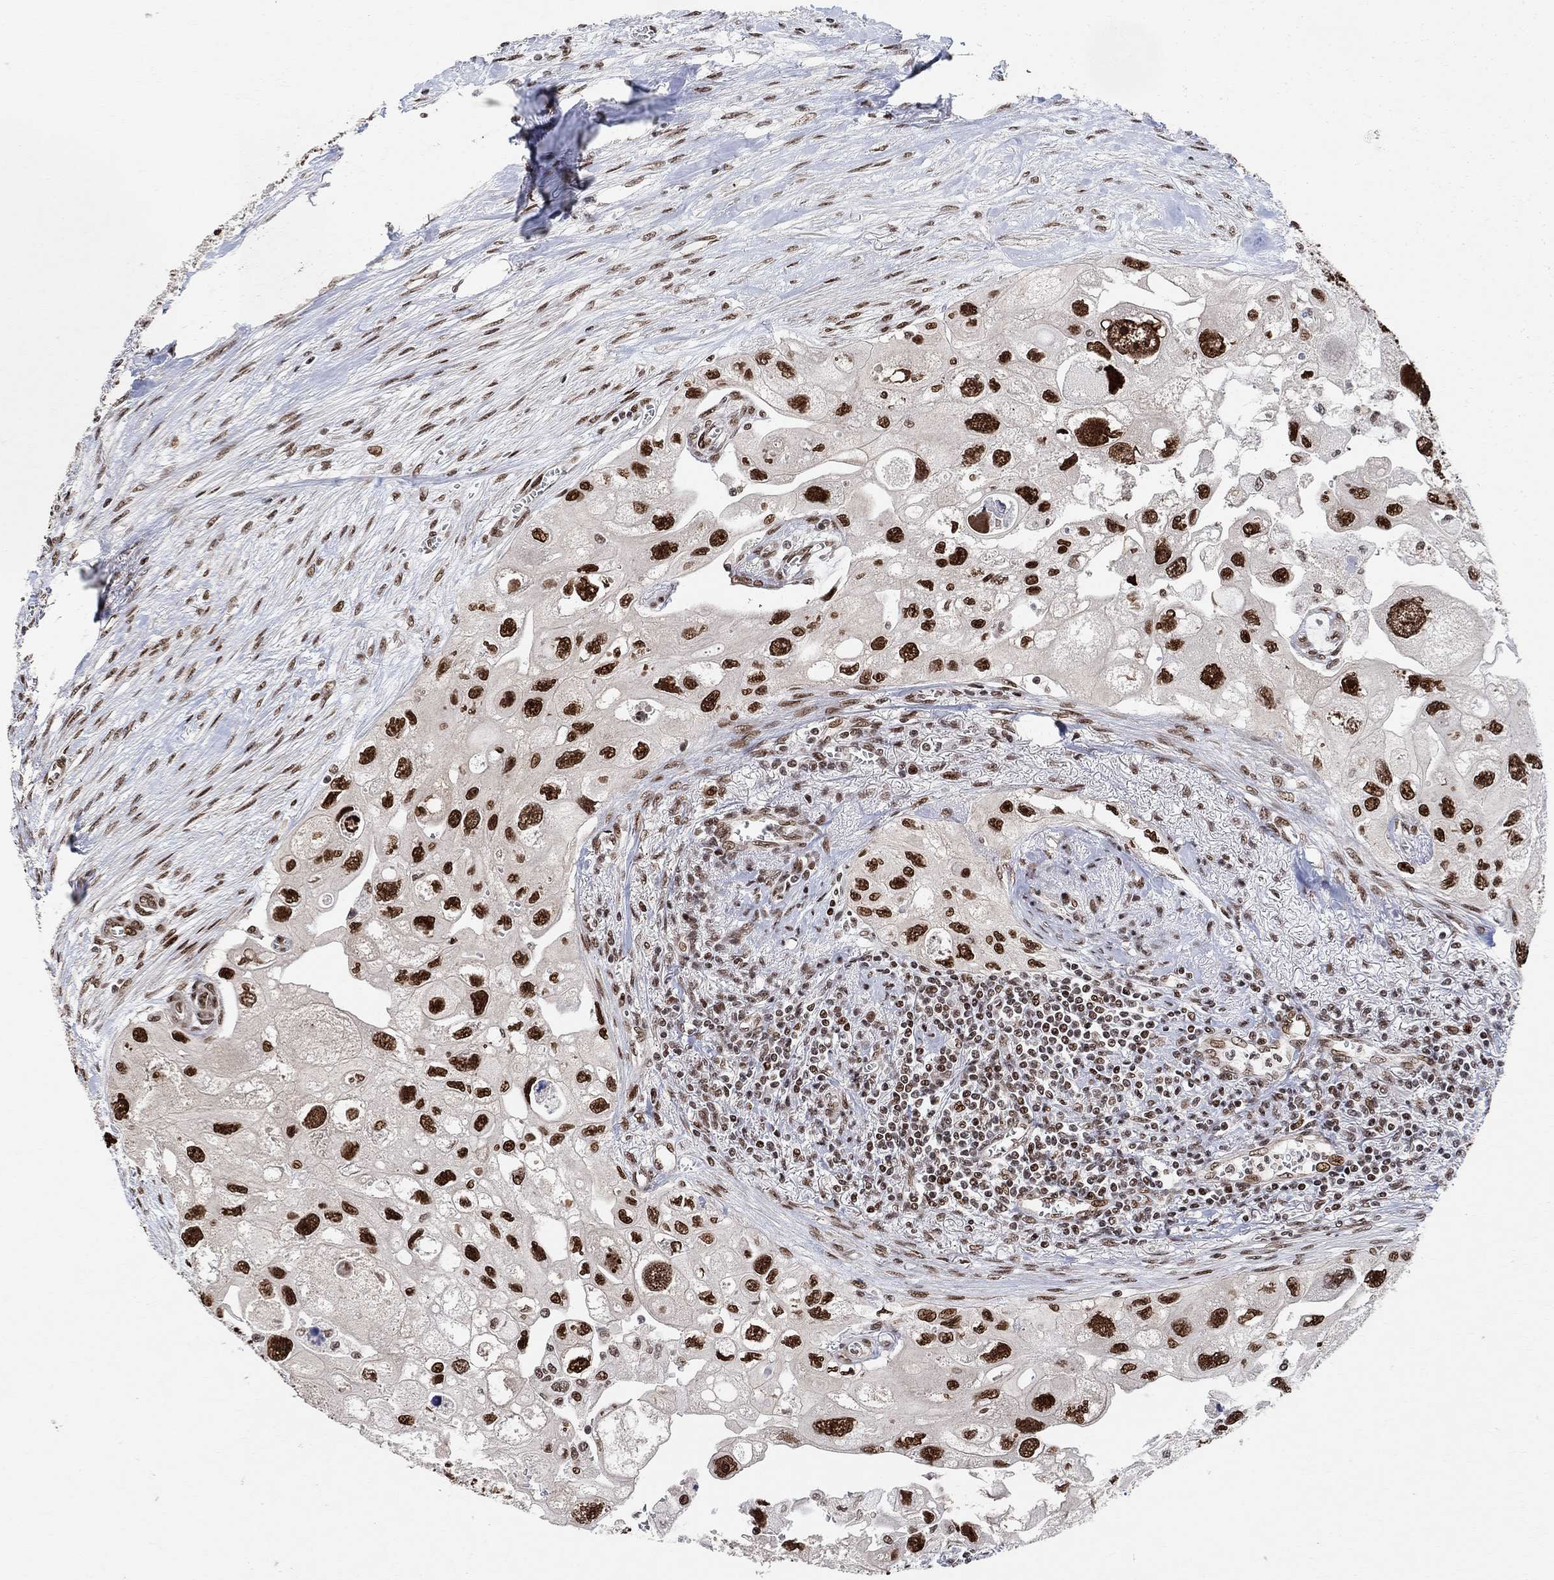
{"staining": {"intensity": "strong", "quantity": ">75%", "location": "nuclear"}, "tissue": "urothelial cancer", "cell_type": "Tumor cells", "image_type": "cancer", "snomed": [{"axis": "morphology", "description": "Urothelial carcinoma, High grade"}, {"axis": "topography", "description": "Urinary bladder"}], "caption": "About >75% of tumor cells in urothelial cancer display strong nuclear protein positivity as visualized by brown immunohistochemical staining.", "gene": "E4F1", "patient": {"sex": "male", "age": 59}}